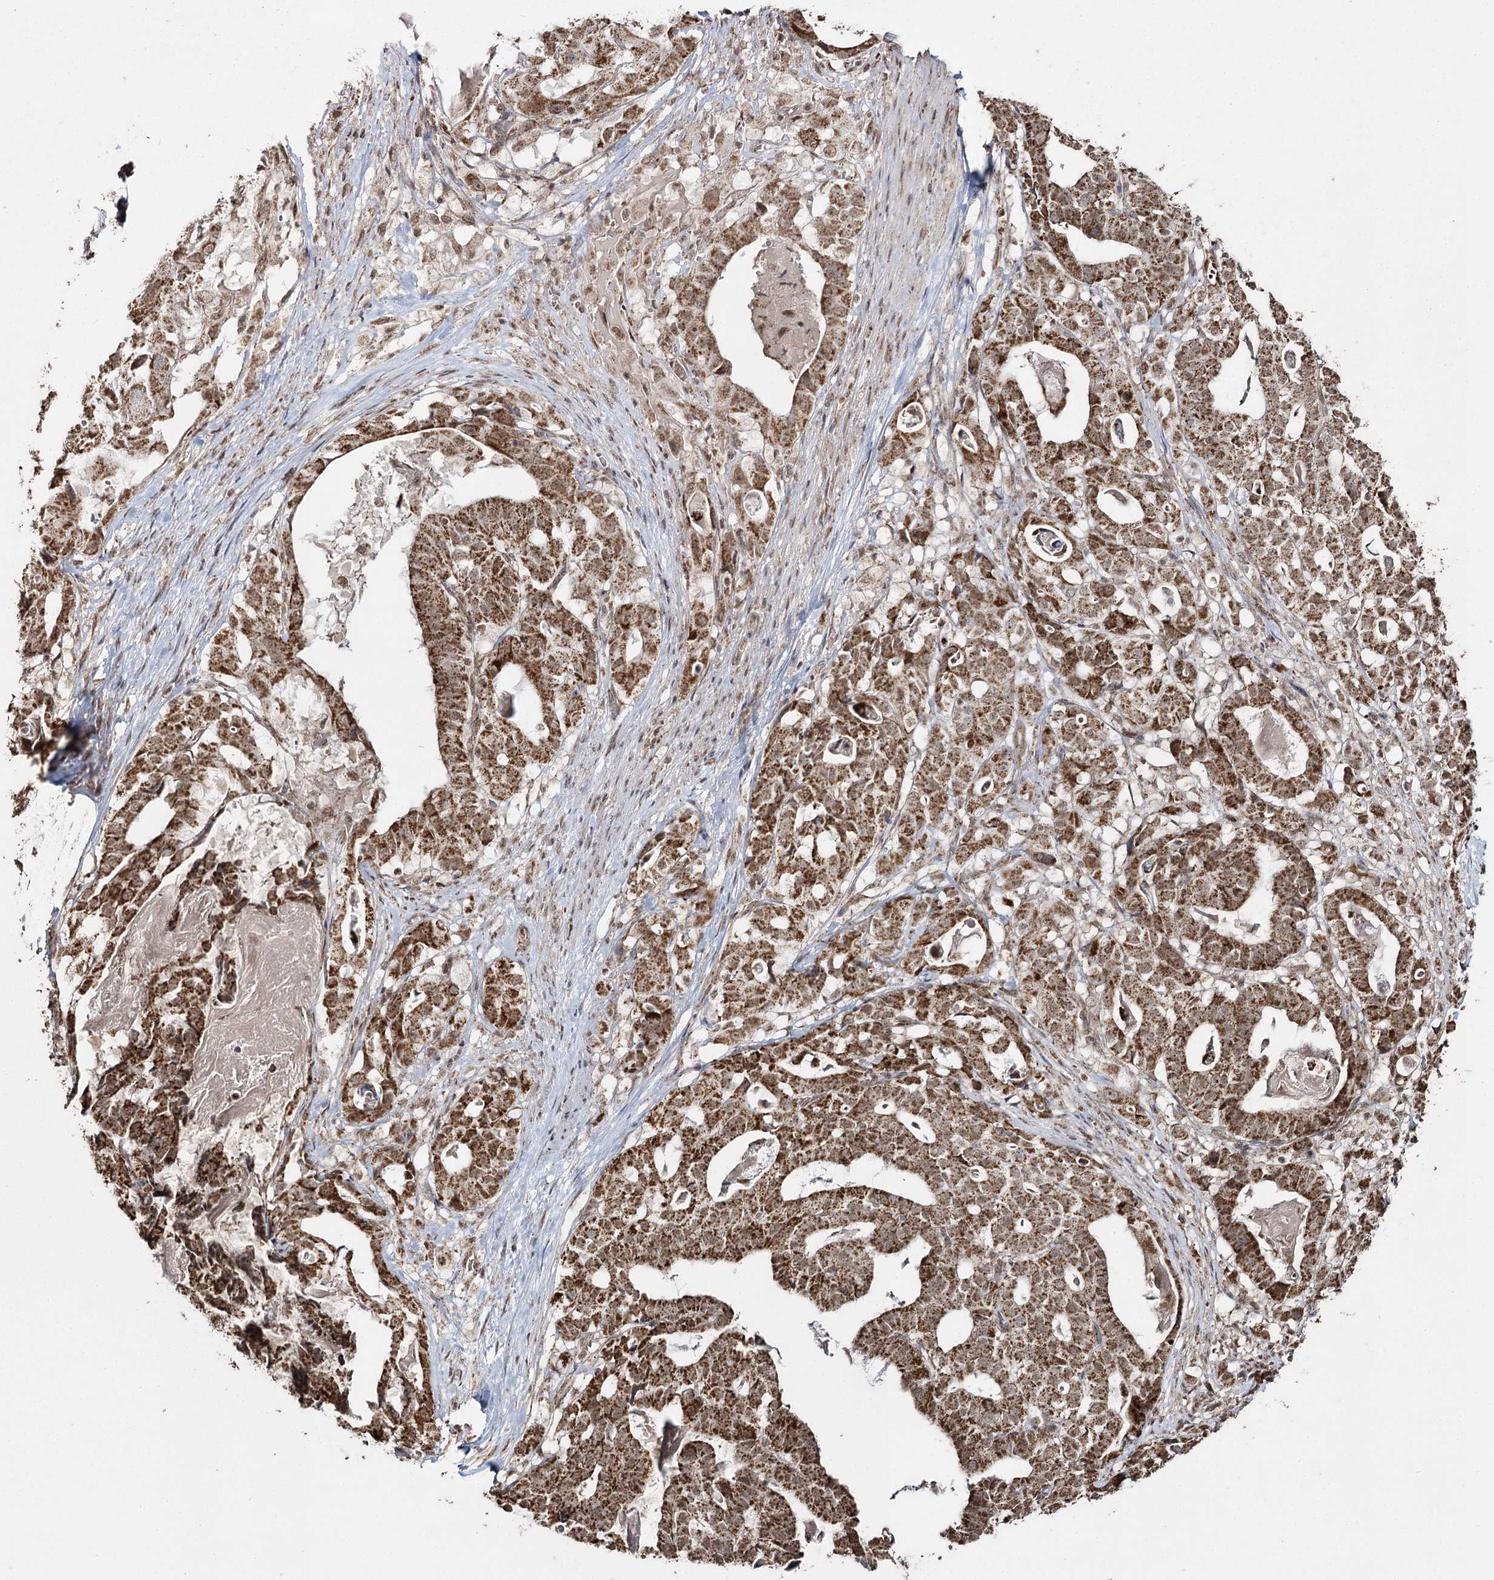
{"staining": {"intensity": "moderate", "quantity": ">75%", "location": "cytoplasmic/membranous,nuclear"}, "tissue": "stomach cancer", "cell_type": "Tumor cells", "image_type": "cancer", "snomed": [{"axis": "morphology", "description": "Adenocarcinoma, NOS"}, {"axis": "topography", "description": "Stomach"}], "caption": "Stomach cancer (adenocarcinoma) stained with DAB IHC reveals medium levels of moderate cytoplasmic/membranous and nuclear staining in approximately >75% of tumor cells.", "gene": "PDHX", "patient": {"sex": "male", "age": 48}}